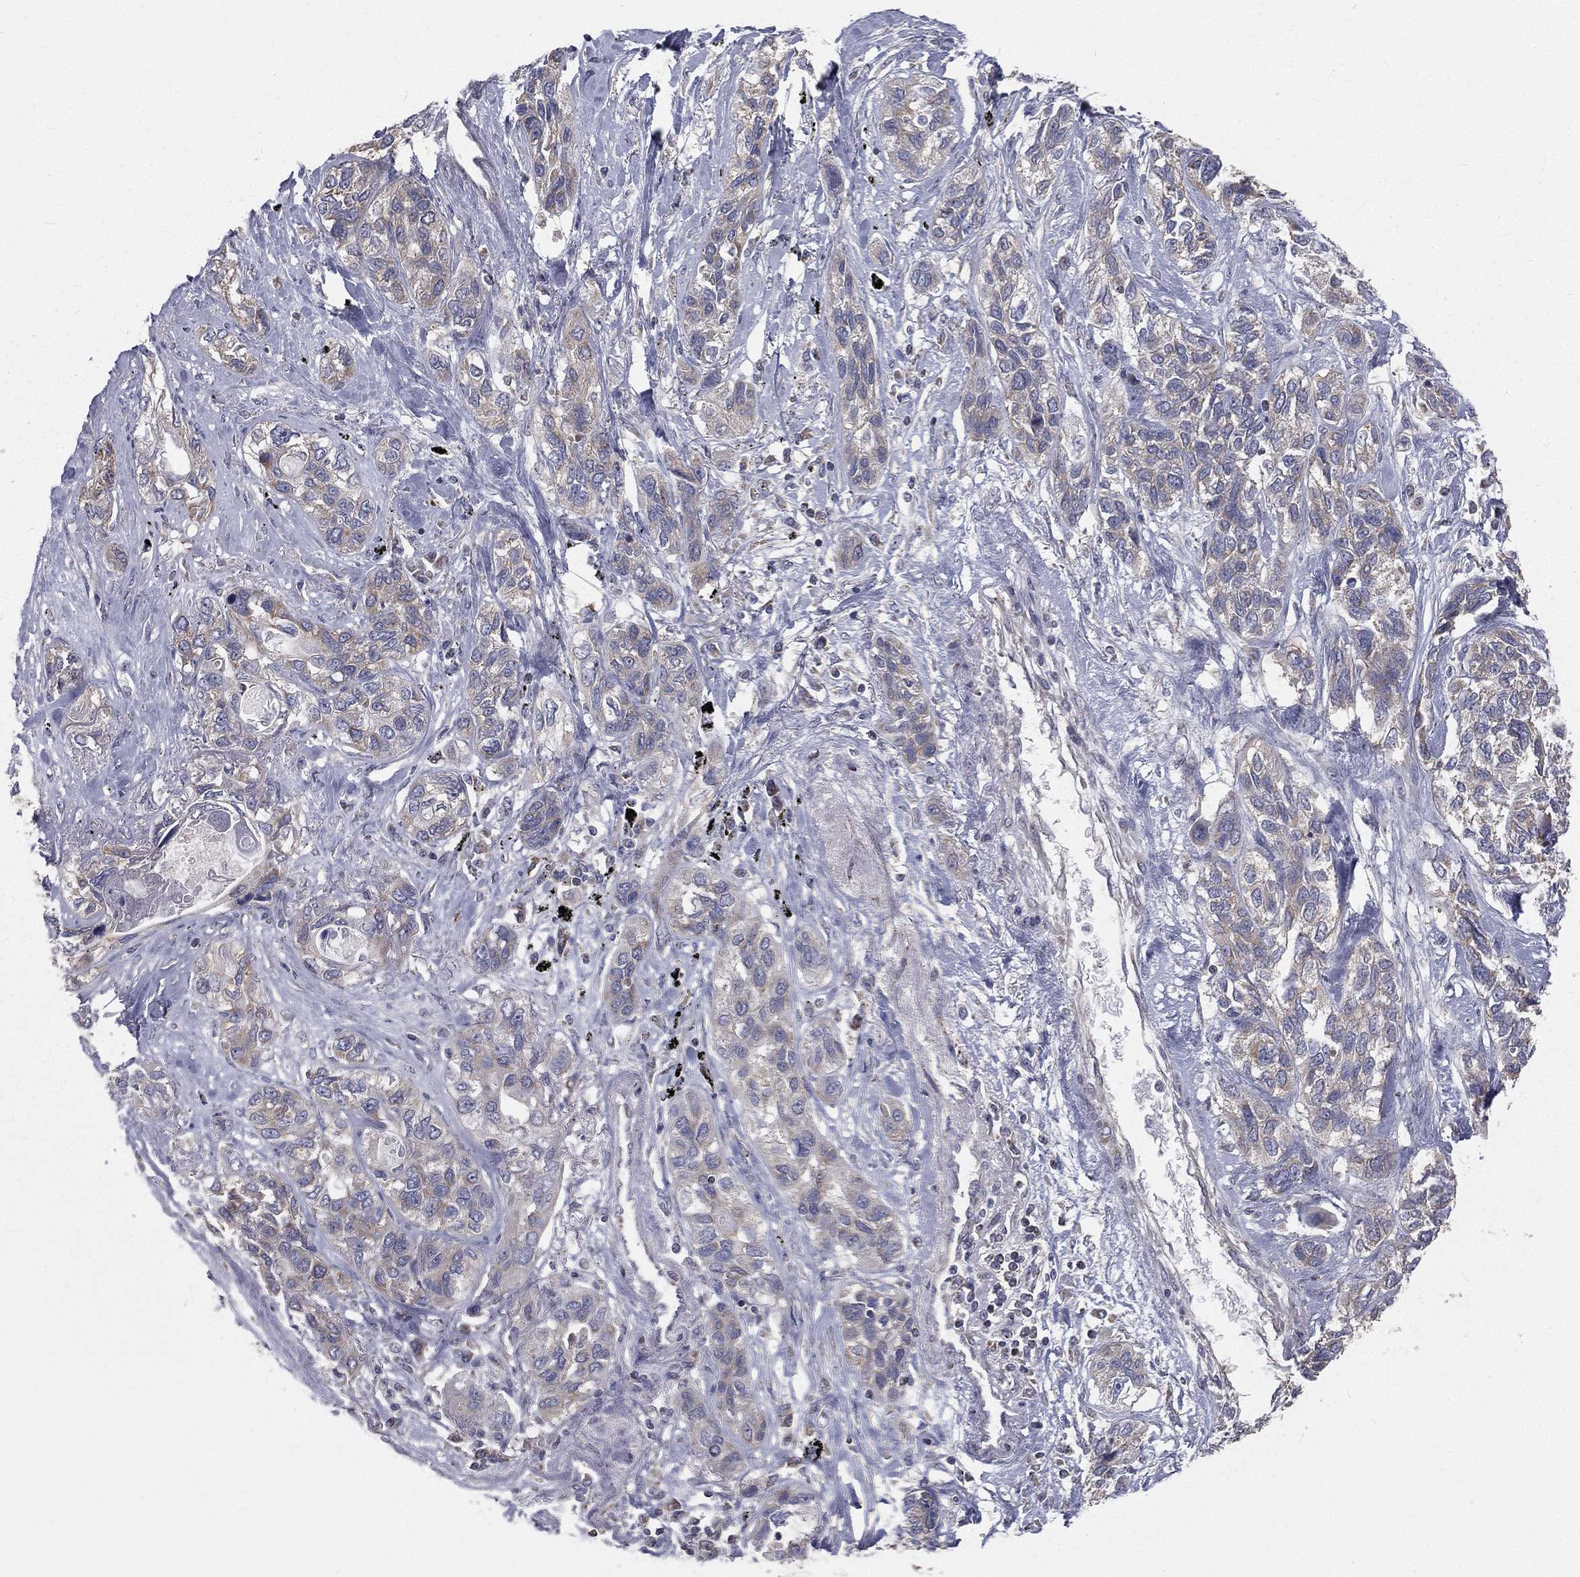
{"staining": {"intensity": "negative", "quantity": "none", "location": "none"}, "tissue": "lung cancer", "cell_type": "Tumor cells", "image_type": "cancer", "snomed": [{"axis": "morphology", "description": "Squamous cell carcinoma, NOS"}, {"axis": "topography", "description": "Lung"}], "caption": "Immunohistochemistry photomicrograph of lung cancer (squamous cell carcinoma) stained for a protein (brown), which demonstrates no positivity in tumor cells.", "gene": "HADH", "patient": {"sex": "female", "age": 70}}